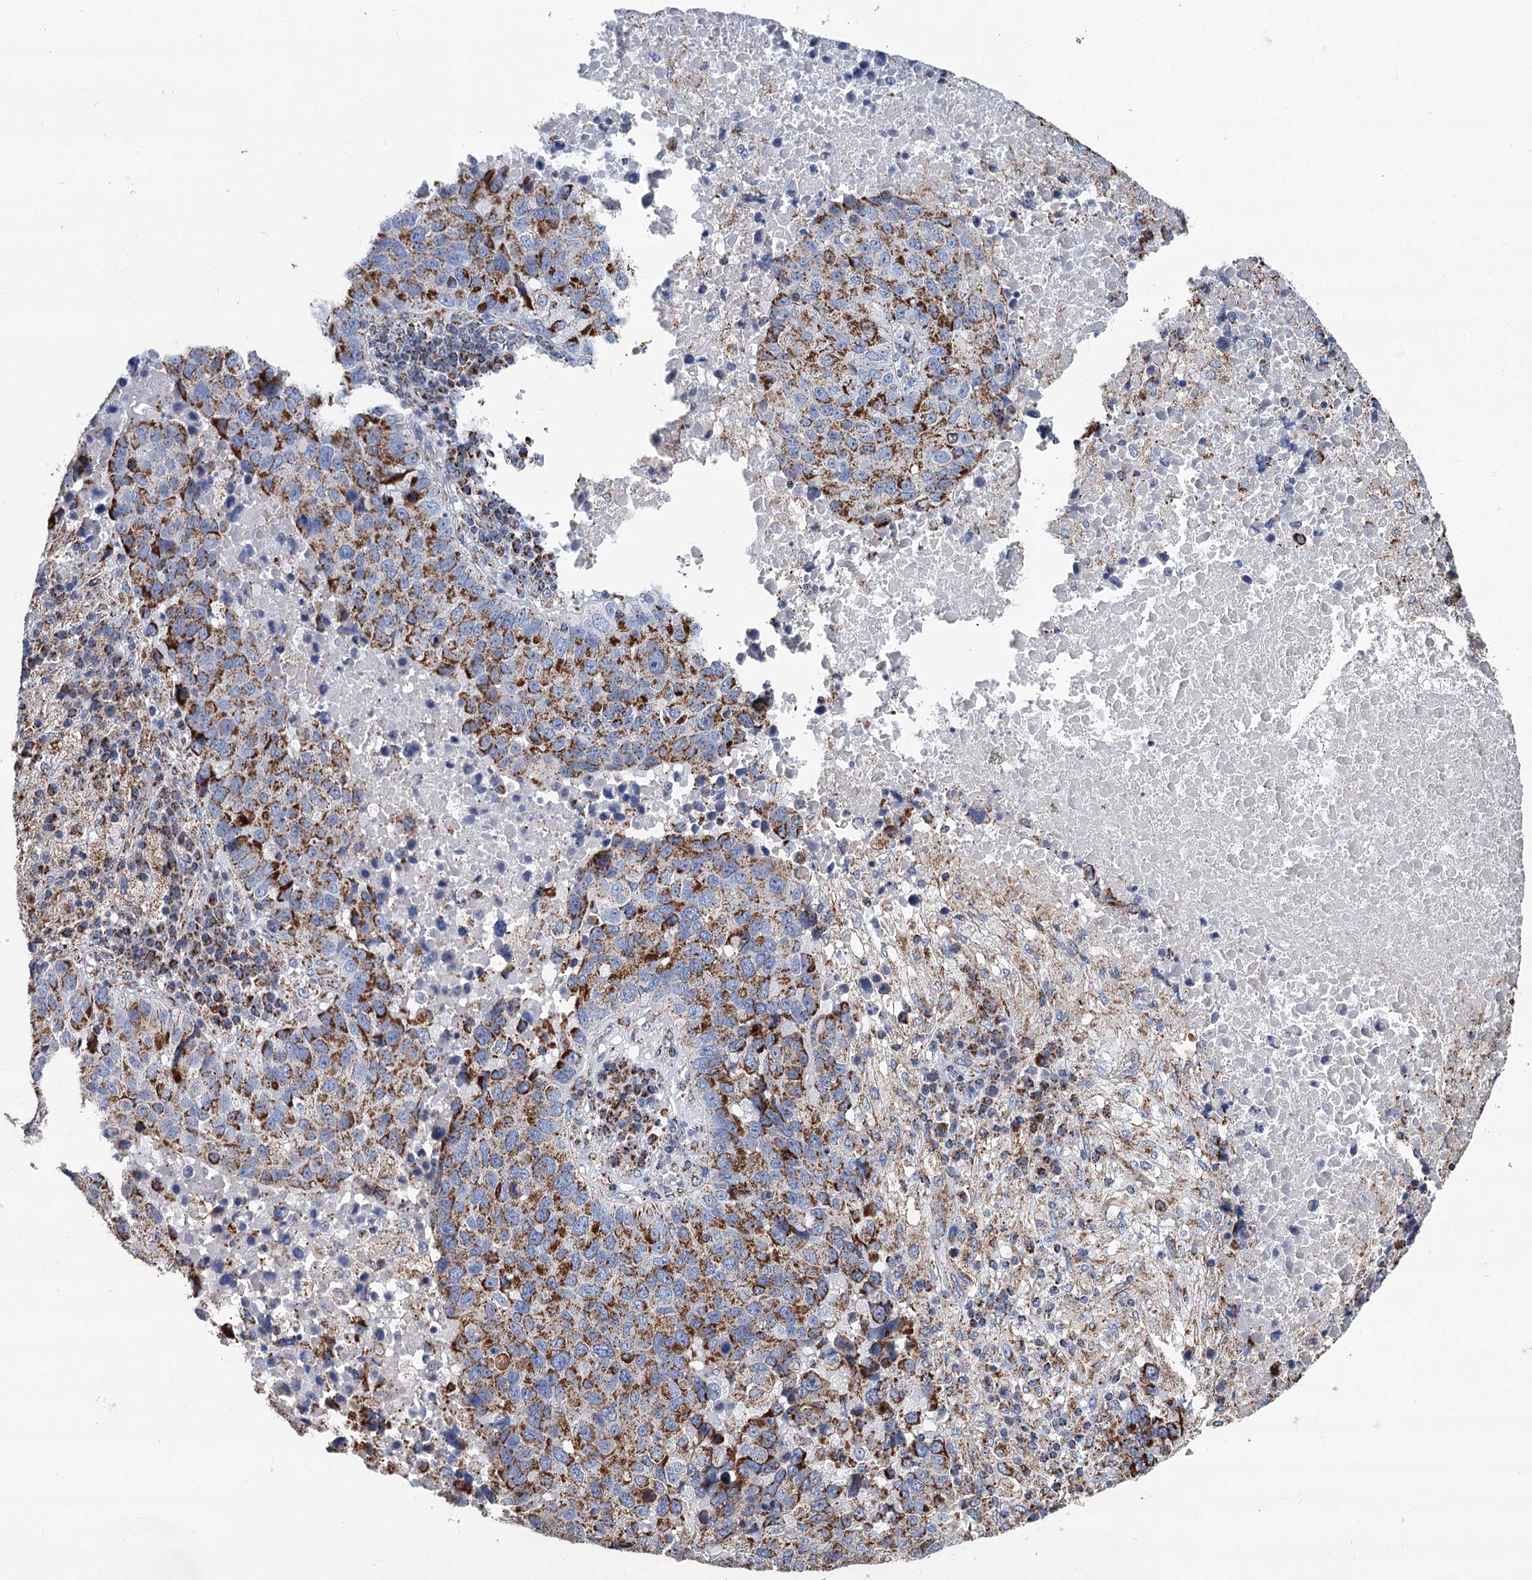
{"staining": {"intensity": "strong", "quantity": ">75%", "location": "cytoplasmic/membranous"}, "tissue": "lung cancer", "cell_type": "Tumor cells", "image_type": "cancer", "snomed": [{"axis": "morphology", "description": "Squamous cell carcinoma, NOS"}, {"axis": "topography", "description": "Lung"}], "caption": "The photomicrograph demonstrates immunohistochemical staining of lung squamous cell carcinoma. There is strong cytoplasmic/membranous staining is seen in approximately >75% of tumor cells. The protein is shown in brown color, while the nuclei are stained blue.", "gene": "IVD", "patient": {"sex": "male", "age": 73}}